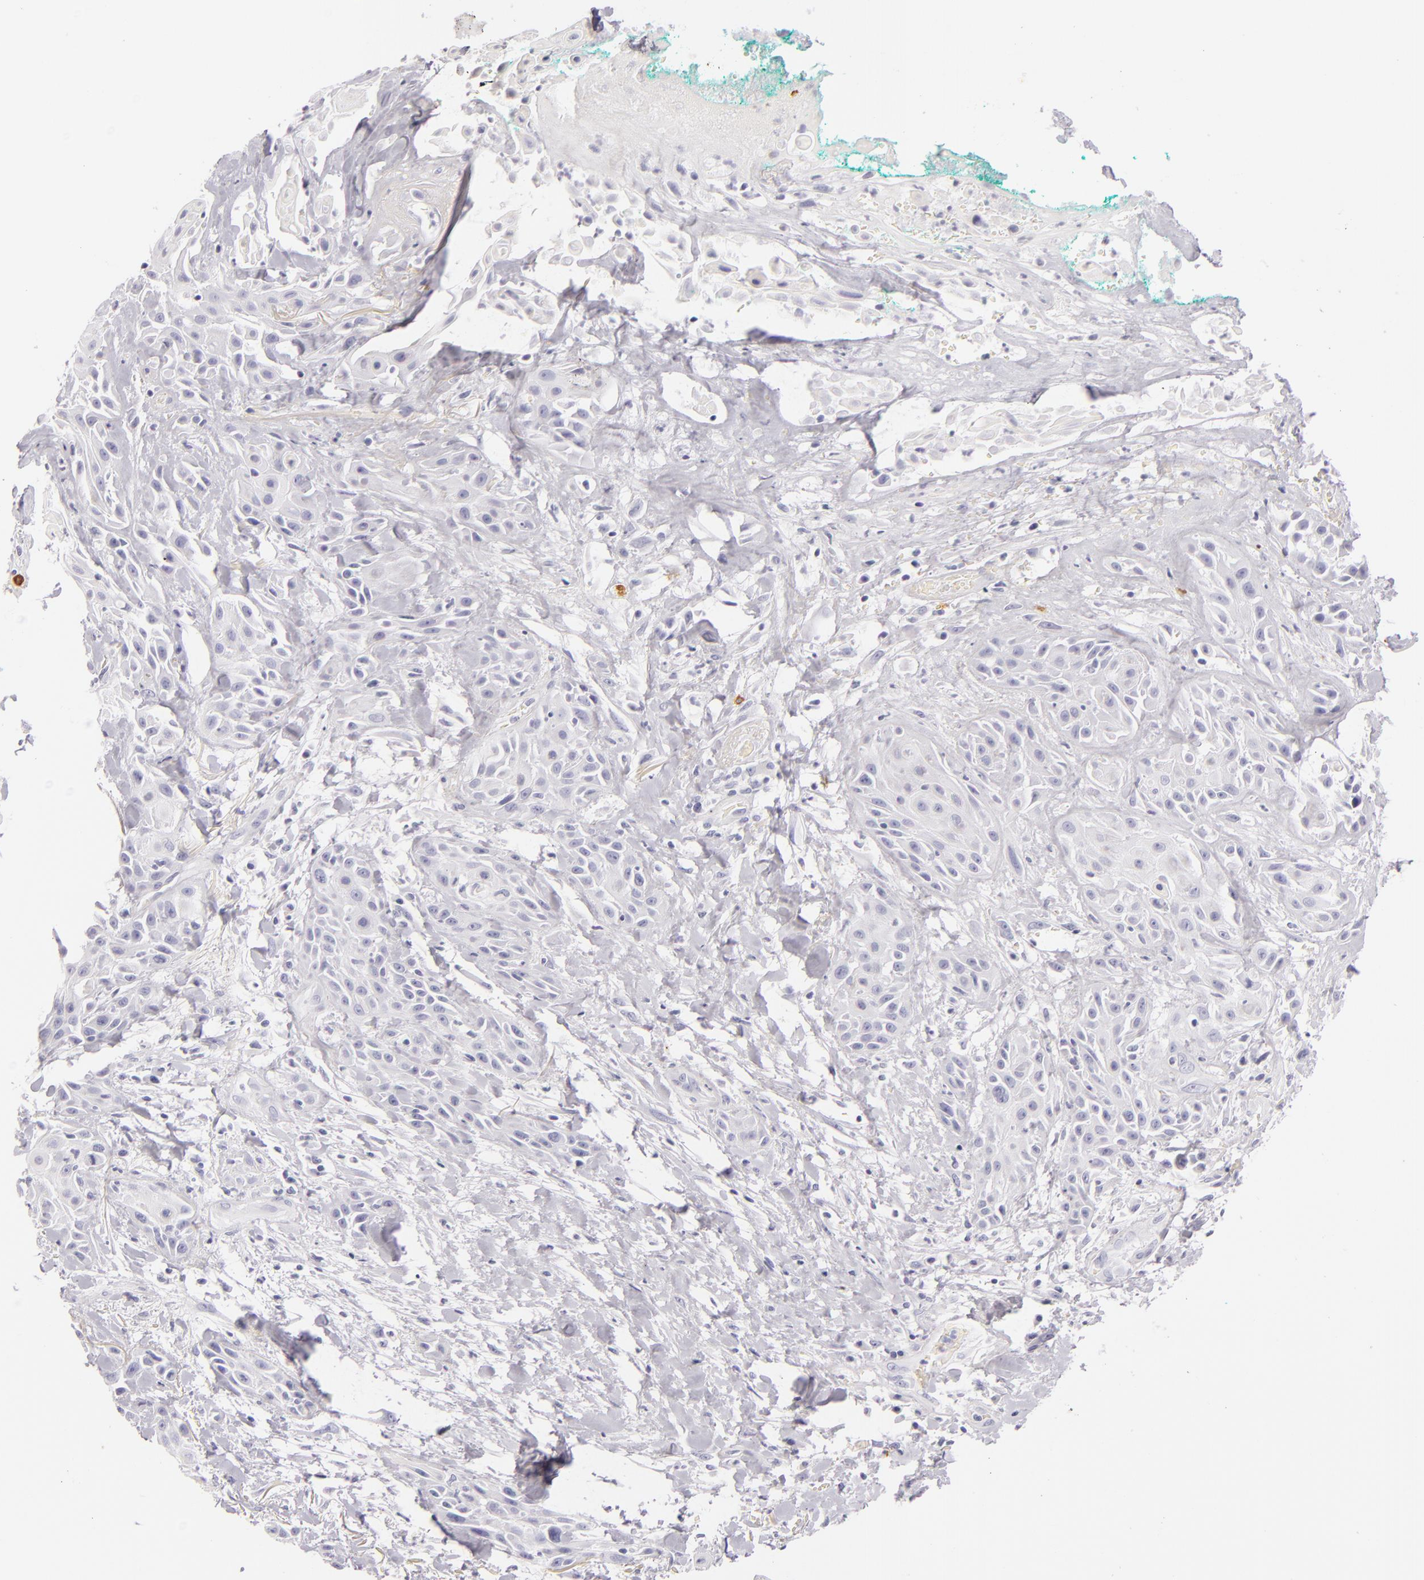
{"staining": {"intensity": "negative", "quantity": "none", "location": "none"}, "tissue": "skin cancer", "cell_type": "Tumor cells", "image_type": "cancer", "snomed": [{"axis": "morphology", "description": "Squamous cell carcinoma, NOS"}, {"axis": "topography", "description": "Skin"}, {"axis": "topography", "description": "Anal"}], "caption": "Protein analysis of skin squamous cell carcinoma demonstrates no significant positivity in tumor cells.", "gene": "TPSD1", "patient": {"sex": "male", "age": 64}}